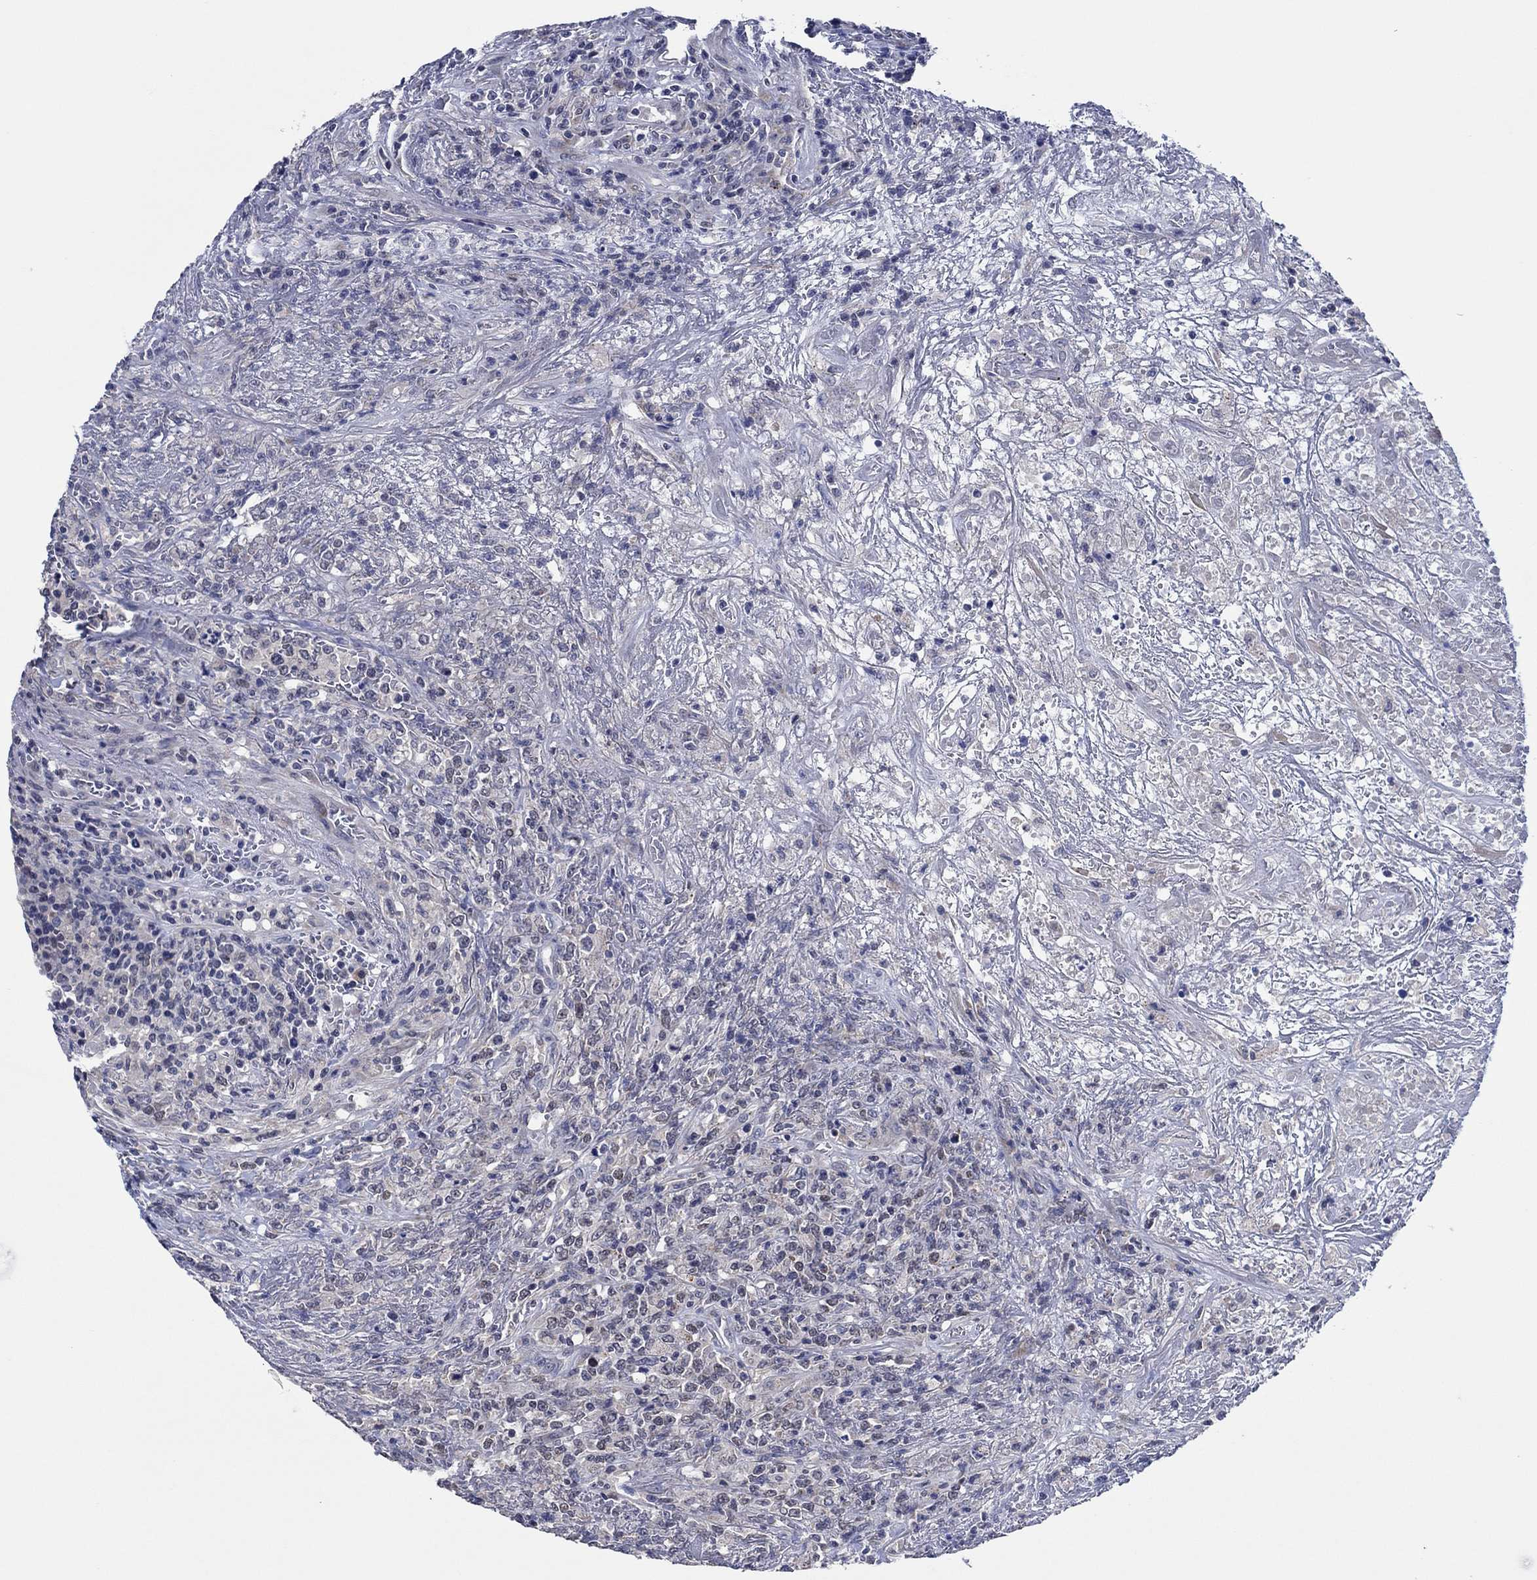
{"staining": {"intensity": "moderate", "quantity": "<25%", "location": "nuclear"}, "tissue": "lymphoma", "cell_type": "Tumor cells", "image_type": "cancer", "snomed": [{"axis": "morphology", "description": "Malignant lymphoma, non-Hodgkin's type, High grade"}, {"axis": "topography", "description": "Lung"}], "caption": "Immunohistochemical staining of human lymphoma demonstrates moderate nuclear protein expression in approximately <25% of tumor cells.", "gene": "PRRT3", "patient": {"sex": "male", "age": 79}}